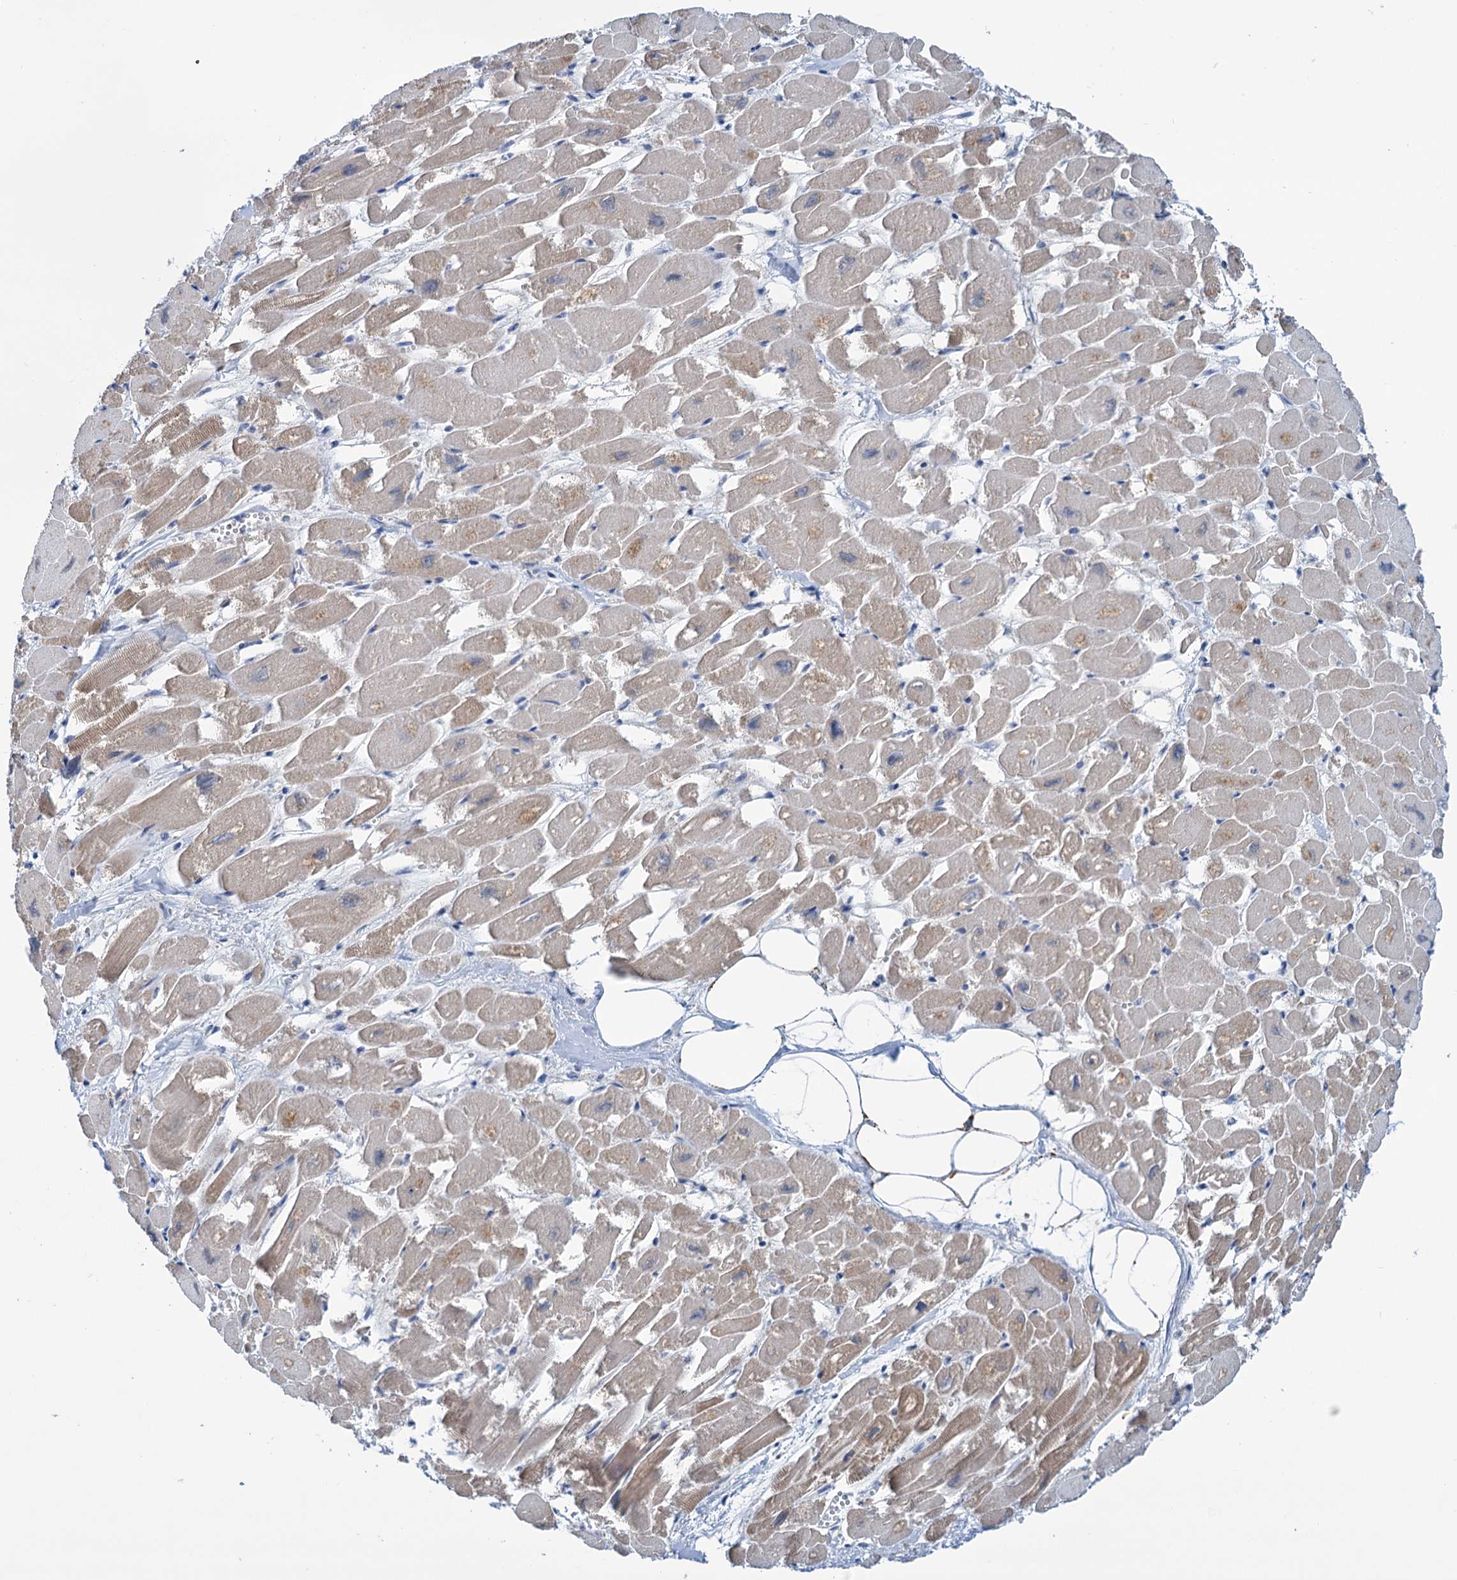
{"staining": {"intensity": "weak", "quantity": "25%-75%", "location": "cytoplasmic/membranous"}, "tissue": "heart muscle", "cell_type": "Cardiomyocytes", "image_type": "normal", "snomed": [{"axis": "morphology", "description": "Normal tissue, NOS"}, {"axis": "topography", "description": "Heart"}], "caption": "A photomicrograph showing weak cytoplasmic/membranous staining in about 25%-75% of cardiomyocytes in unremarkable heart muscle, as visualized by brown immunohistochemical staining.", "gene": "LPIN1", "patient": {"sex": "male", "age": 54}}